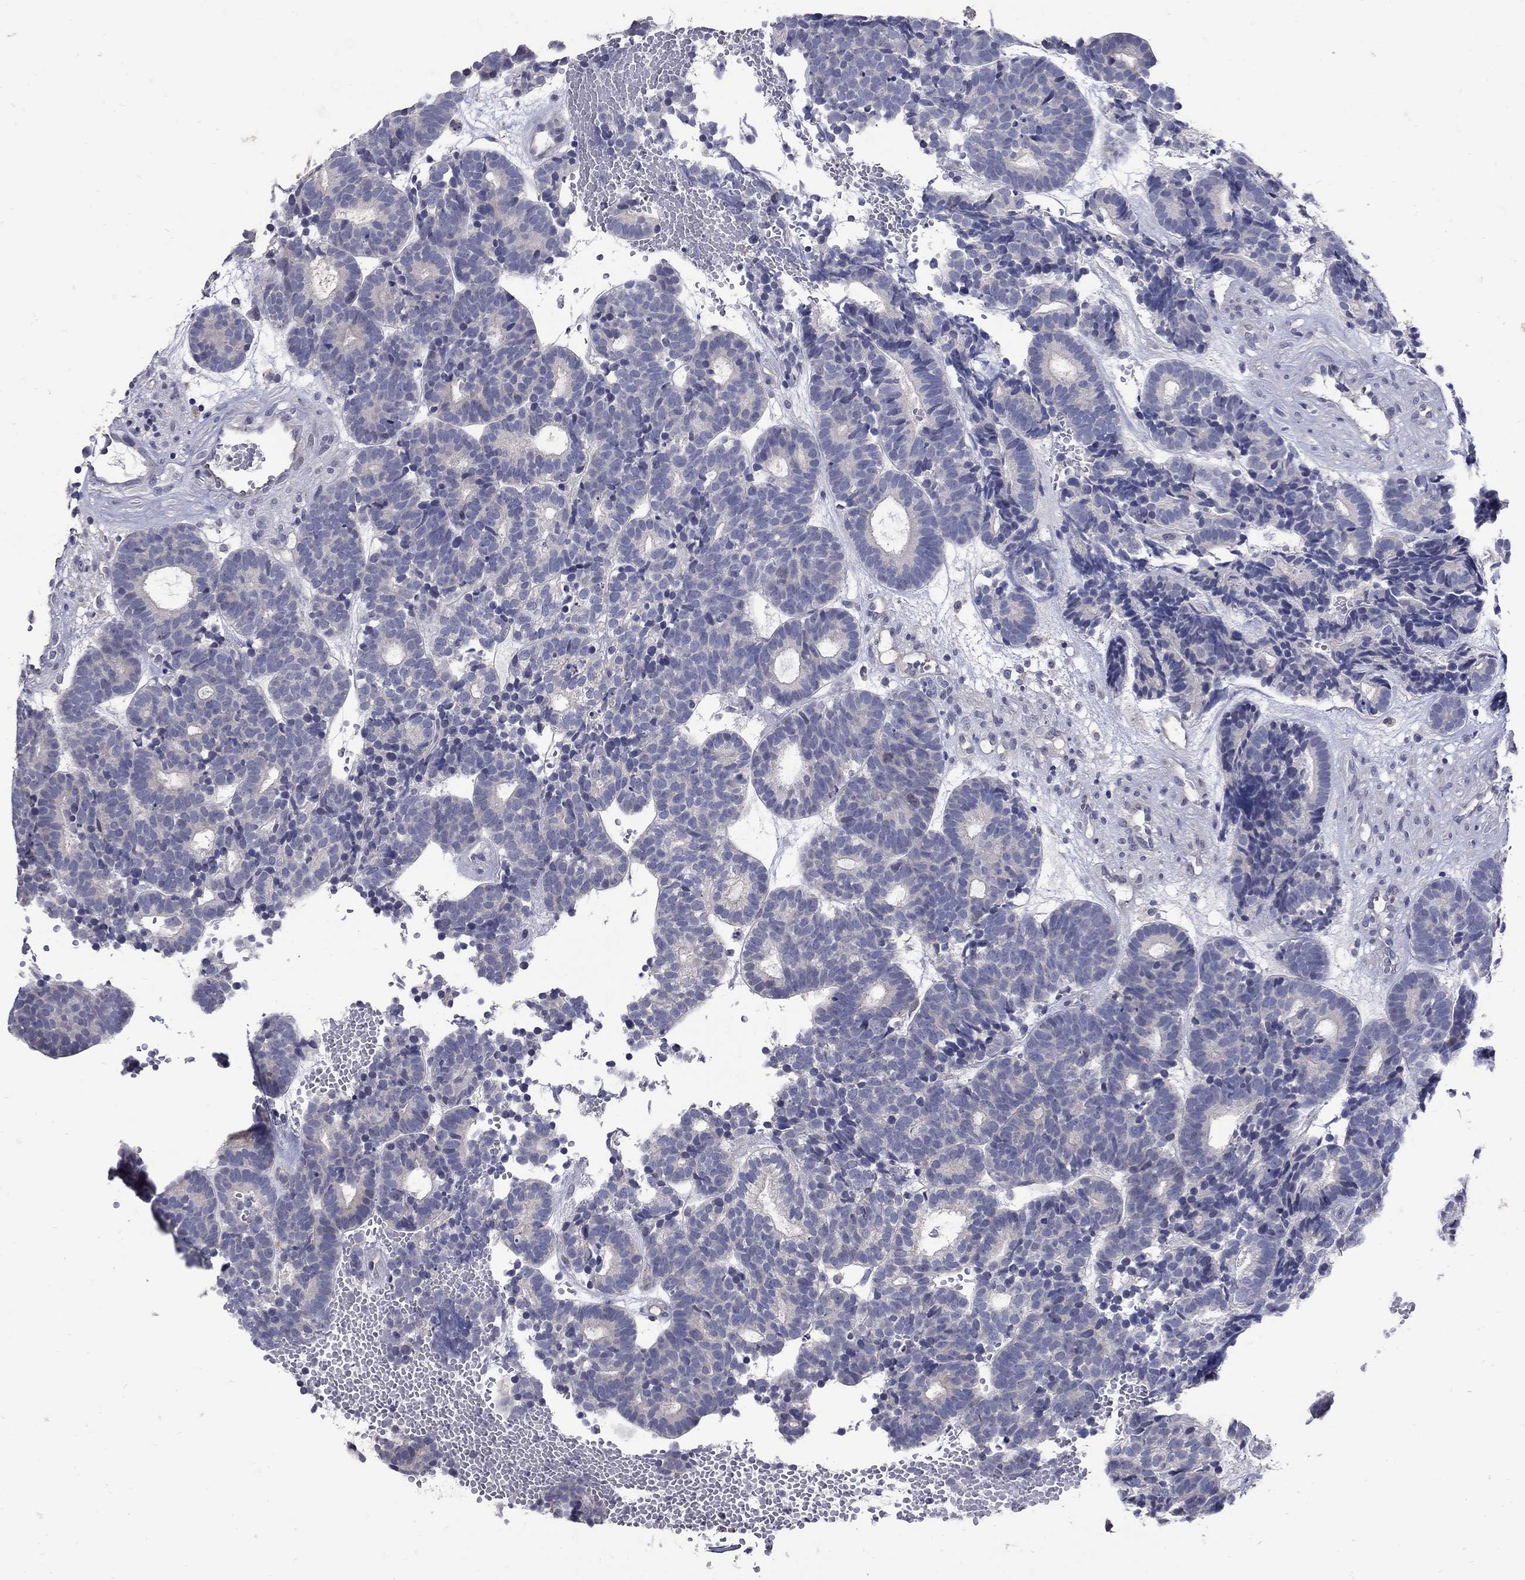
{"staining": {"intensity": "negative", "quantity": "none", "location": "none"}, "tissue": "head and neck cancer", "cell_type": "Tumor cells", "image_type": "cancer", "snomed": [{"axis": "morphology", "description": "Adenocarcinoma, NOS"}, {"axis": "topography", "description": "Head-Neck"}], "caption": "Tumor cells show no significant protein positivity in head and neck cancer (adenocarcinoma). (Stains: DAB (3,3'-diaminobenzidine) immunohistochemistry with hematoxylin counter stain, Microscopy: brightfield microscopy at high magnification).", "gene": "CETN1", "patient": {"sex": "female", "age": 81}}